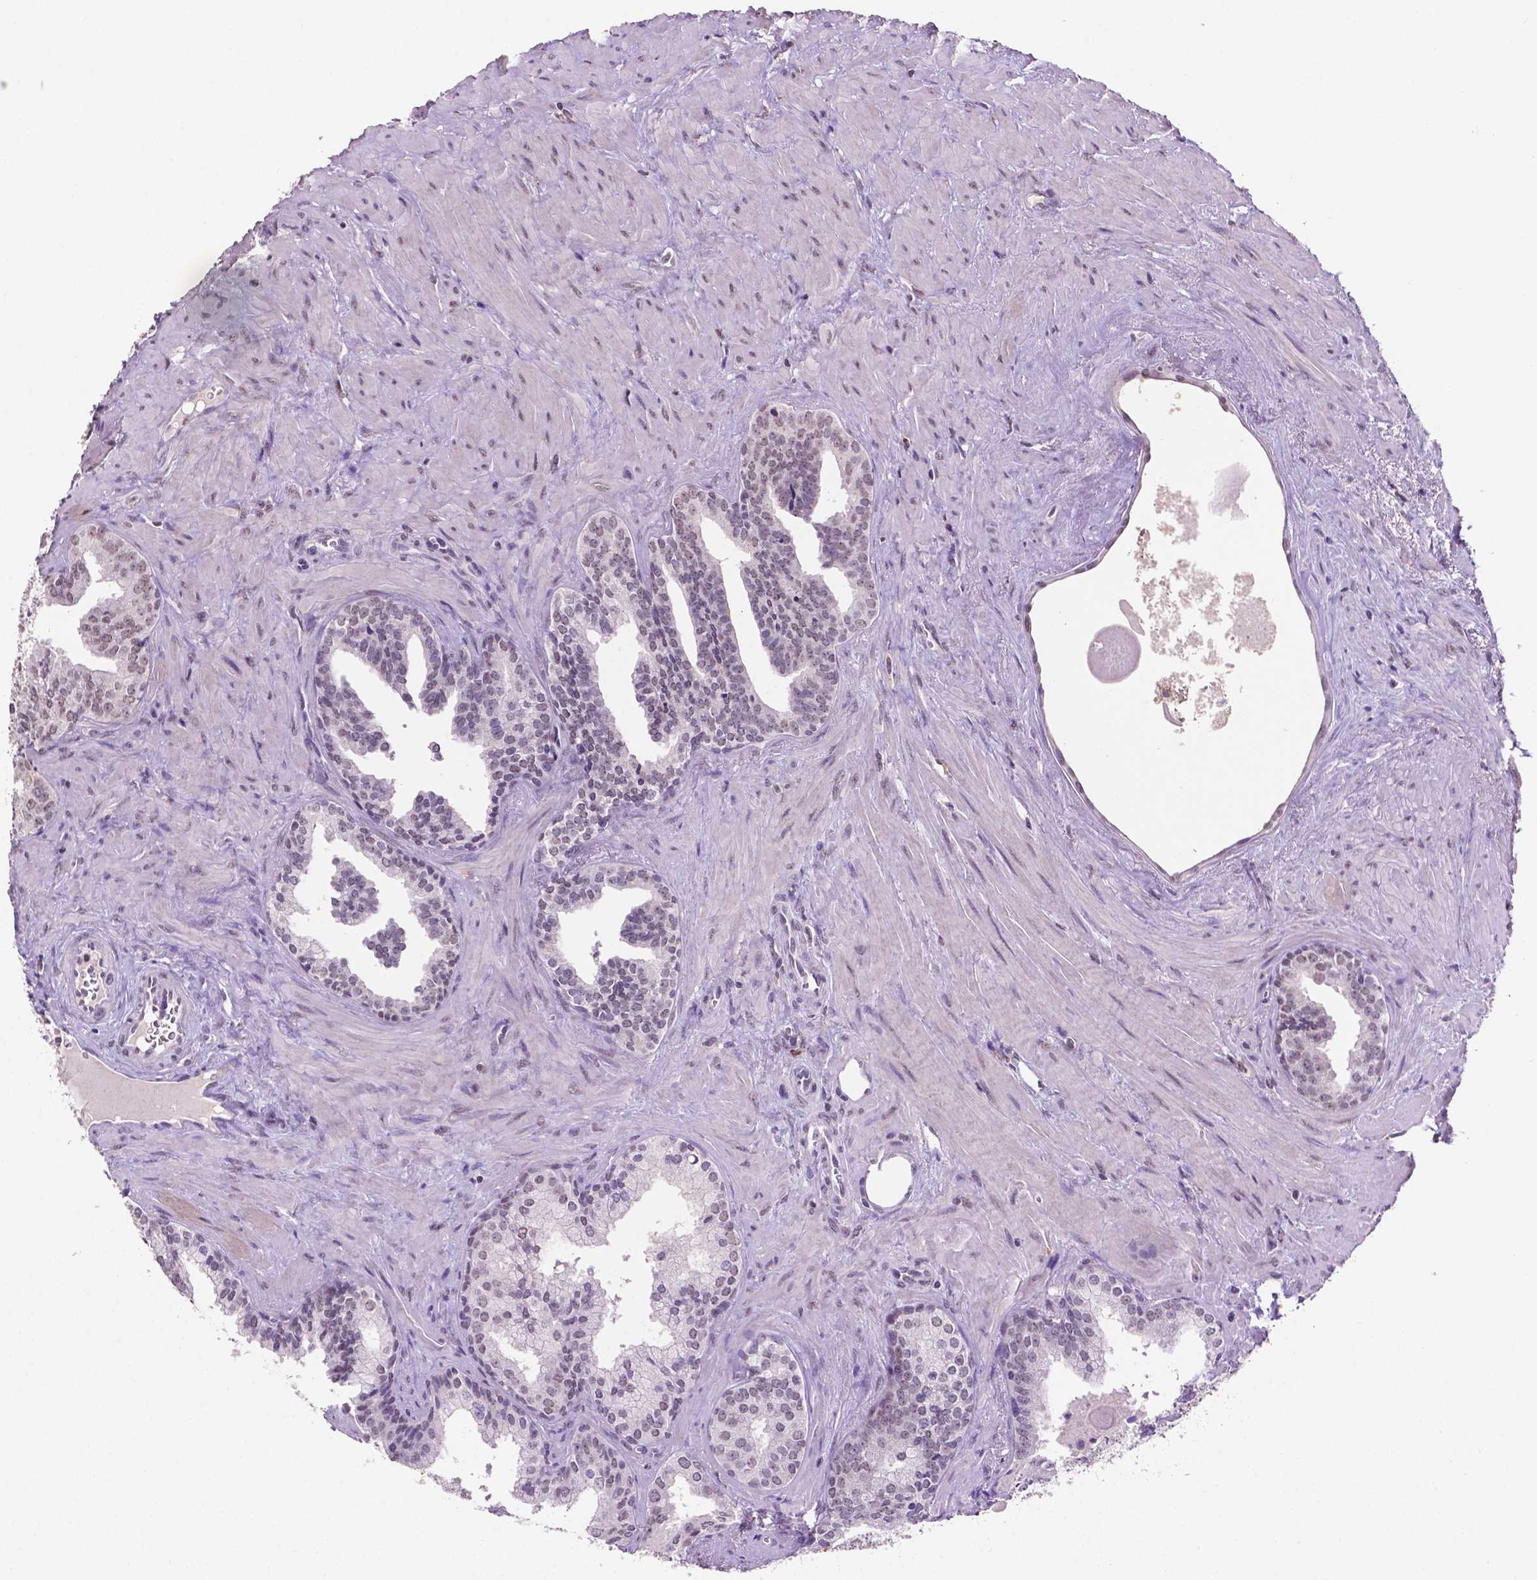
{"staining": {"intensity": "moderate", "quantity": "<25%", "location": "nuclear"}, "tissue": "prostate cancer", "cell_type": "Tumor cells", "image_type": "cancer", "snomed": [{"axis": "morphology", "description": "Adenocarcinoma, High grade"}, {"axis": "topography", "description": "Prostate"}], "caption": "Moderate nuclear positivity for a protein is seen in approximately <25% of tumor cells of prostate adenocarcinoma (high-grade) using immunohistochemistry.", "gene": "PTPN6", "patient": {"sex": "male", "age": 68}}